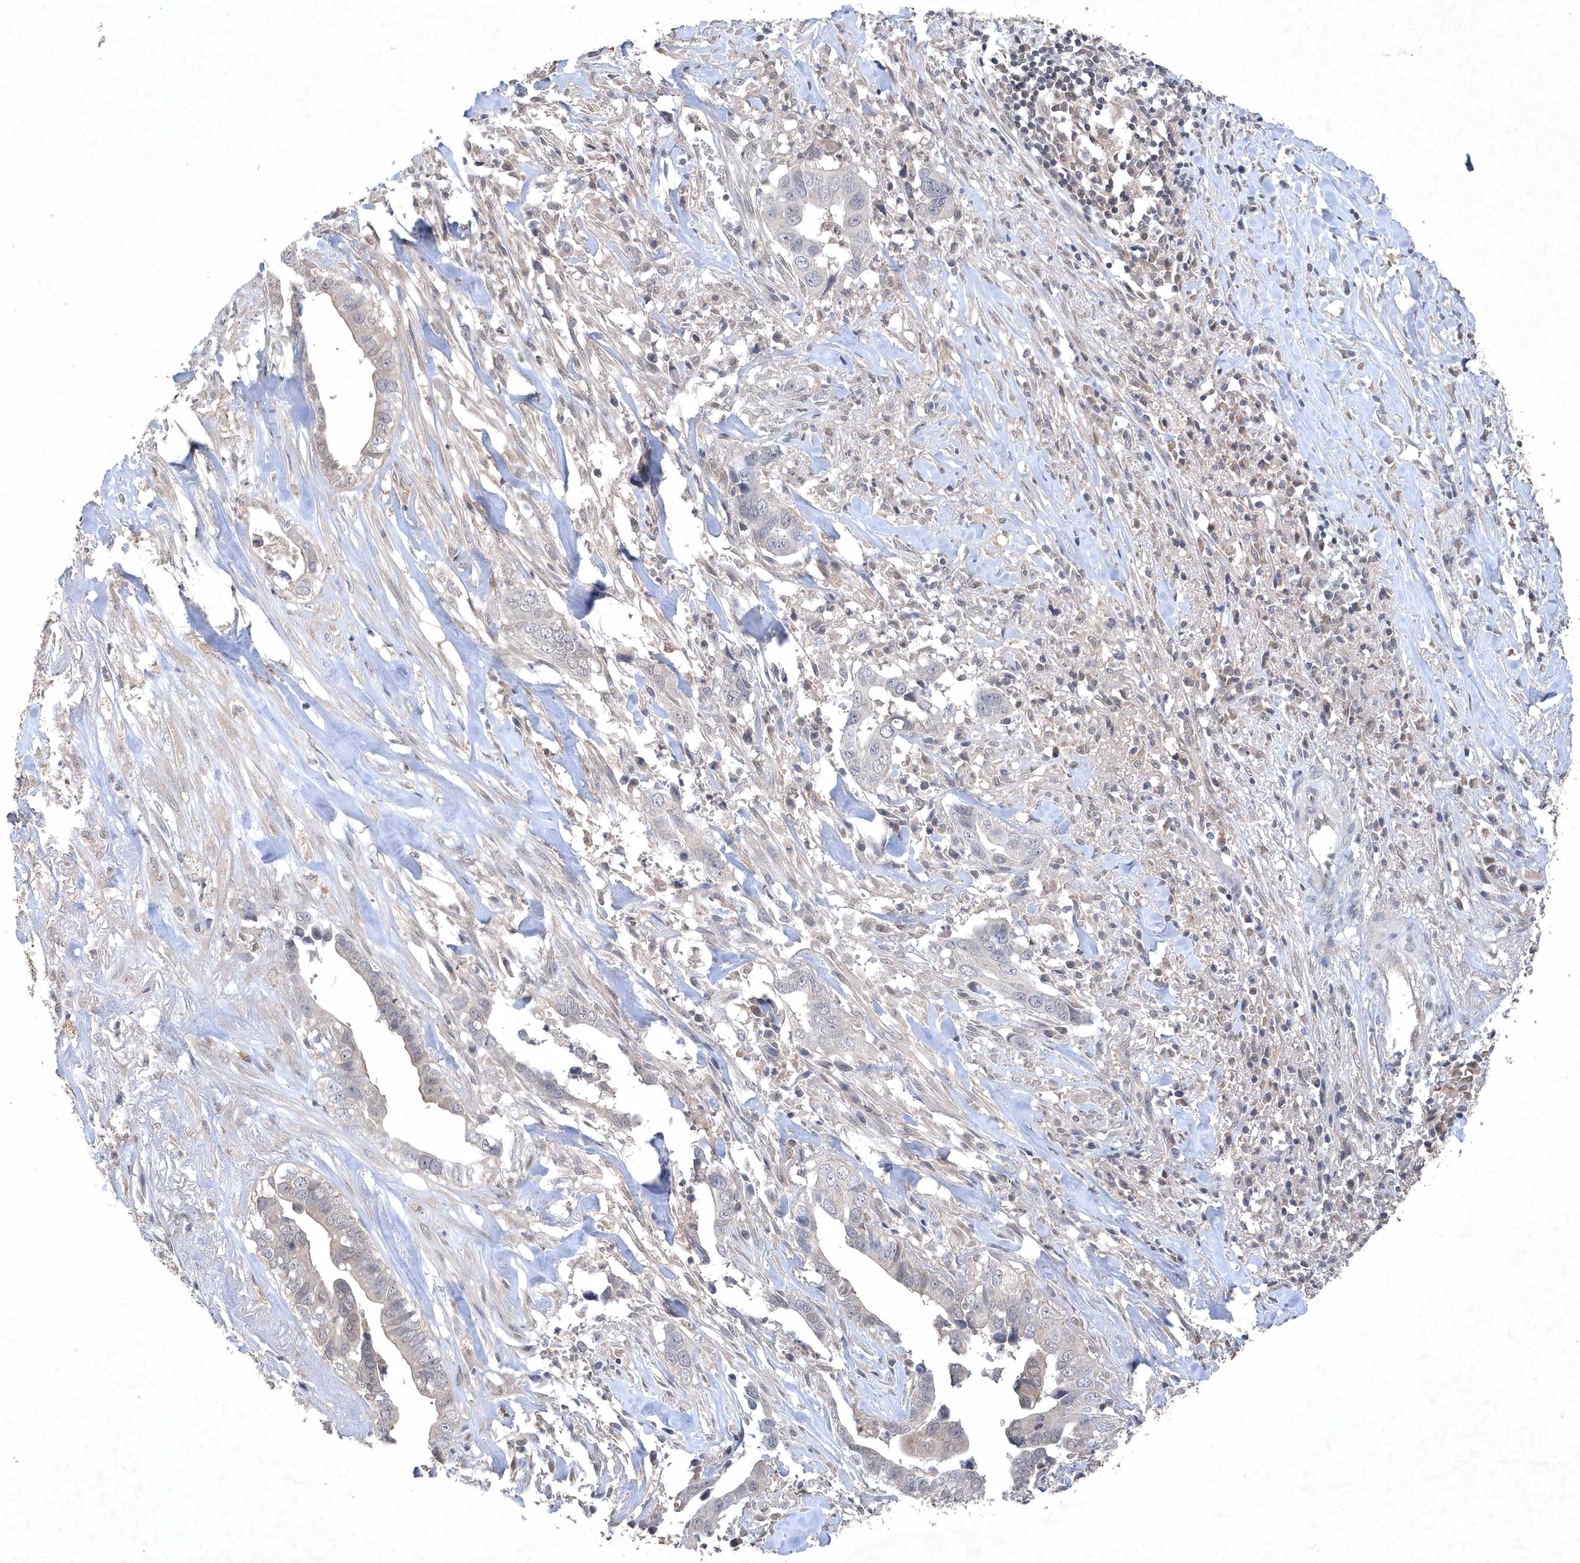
{"staining": {"intensity": "negative", "quantity": "none", "location": "none"}, "tissue": "liver cancer", "cell_type": "Tumor cells", "image_type": "cancer", "snomed": [{"axis": "morphology", "description": "Cholangiocarcinoma"}, {"axis": "topography", "description": "Liver"}], "caption": "Tumor cells are negative for brown protein staining in cholangiocarcinoma (liver). (Stains: DAB immunohistochemistry (IHC) with hematoxylin counter stain, Microscopy: brightfield microscopy at high magnification).", "gene": "AKR7A2", "patient": {"sex": "female", "age": 79}}